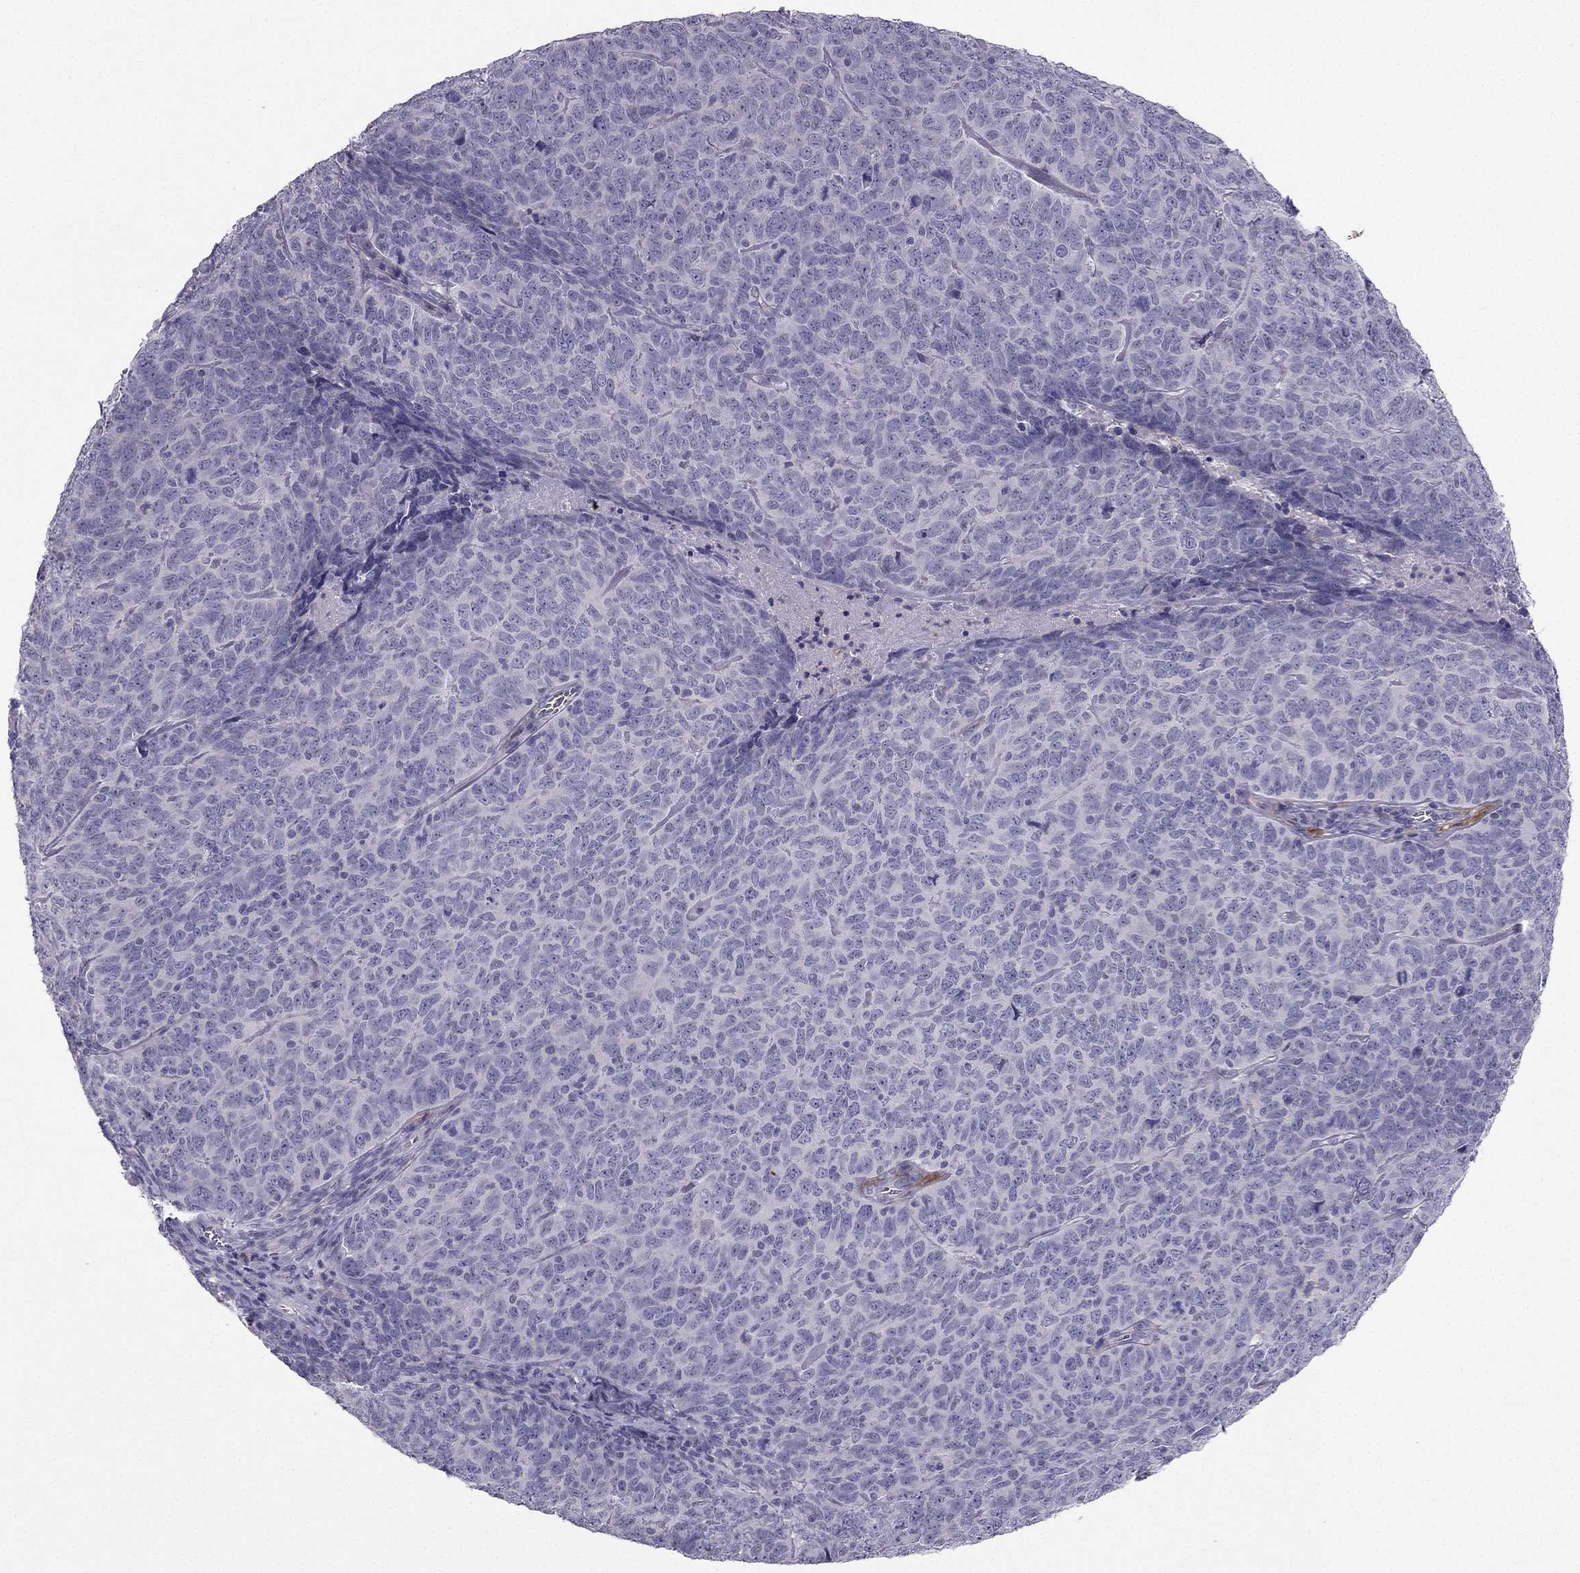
{"staining": {"intensity": "negative", "quantity": "none", "location": "none"}, "tissue": "skin cancer", "cell_type": "Tumor cells", "image_type": "cancer", "snomed": [{"axis": "morphology", "description": "Squamous cell carcinoma, NOS"}, {"axis": "topography", "description": "Skin"}, {"axis": "topography", "description": "Anal"}], "caption": "Immunohistochemistry (IHC) of squamous cell carcinoma (skin) exhibits no expression in tumor cells. Nuclei are stained in blue.", "gene": "LMTK3", "patient": {"sex": "female", "age": 51}}